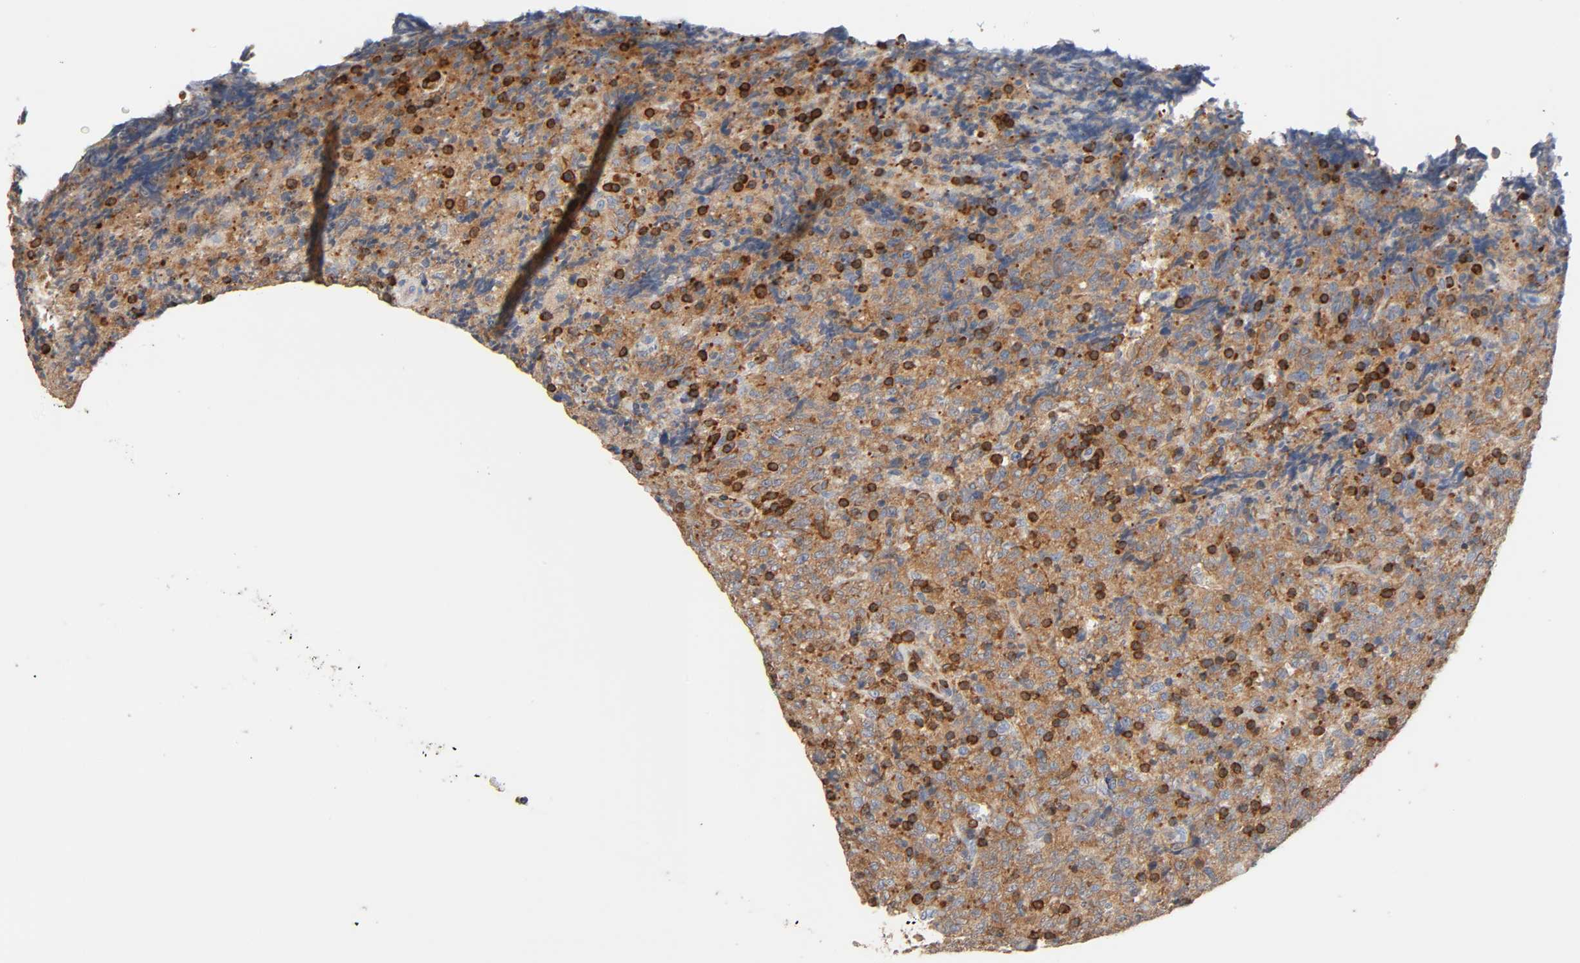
{"staining": {"intensity": "moderate", "quantity": ">75%", "location": "cytoplasmic/membranous"}, "tissue": "lymphoma", "cell_type": "Tumor cells", "image_type": "cancer", "snomed": [{"axis": "morphology", "description": "Malignant lymphoma, non-Hodgkin's type, High grade"}, {"axis": "topography", "description": "Tonsil"}], "caption": "Approximately >75% of tumor cells in lymphoma show moderate cytoplasmic/membranous protein staining as visualized by brown immunohistochemical staining.", "gene": "BIN1", "patient": {"sex": "female", "age": 36}}